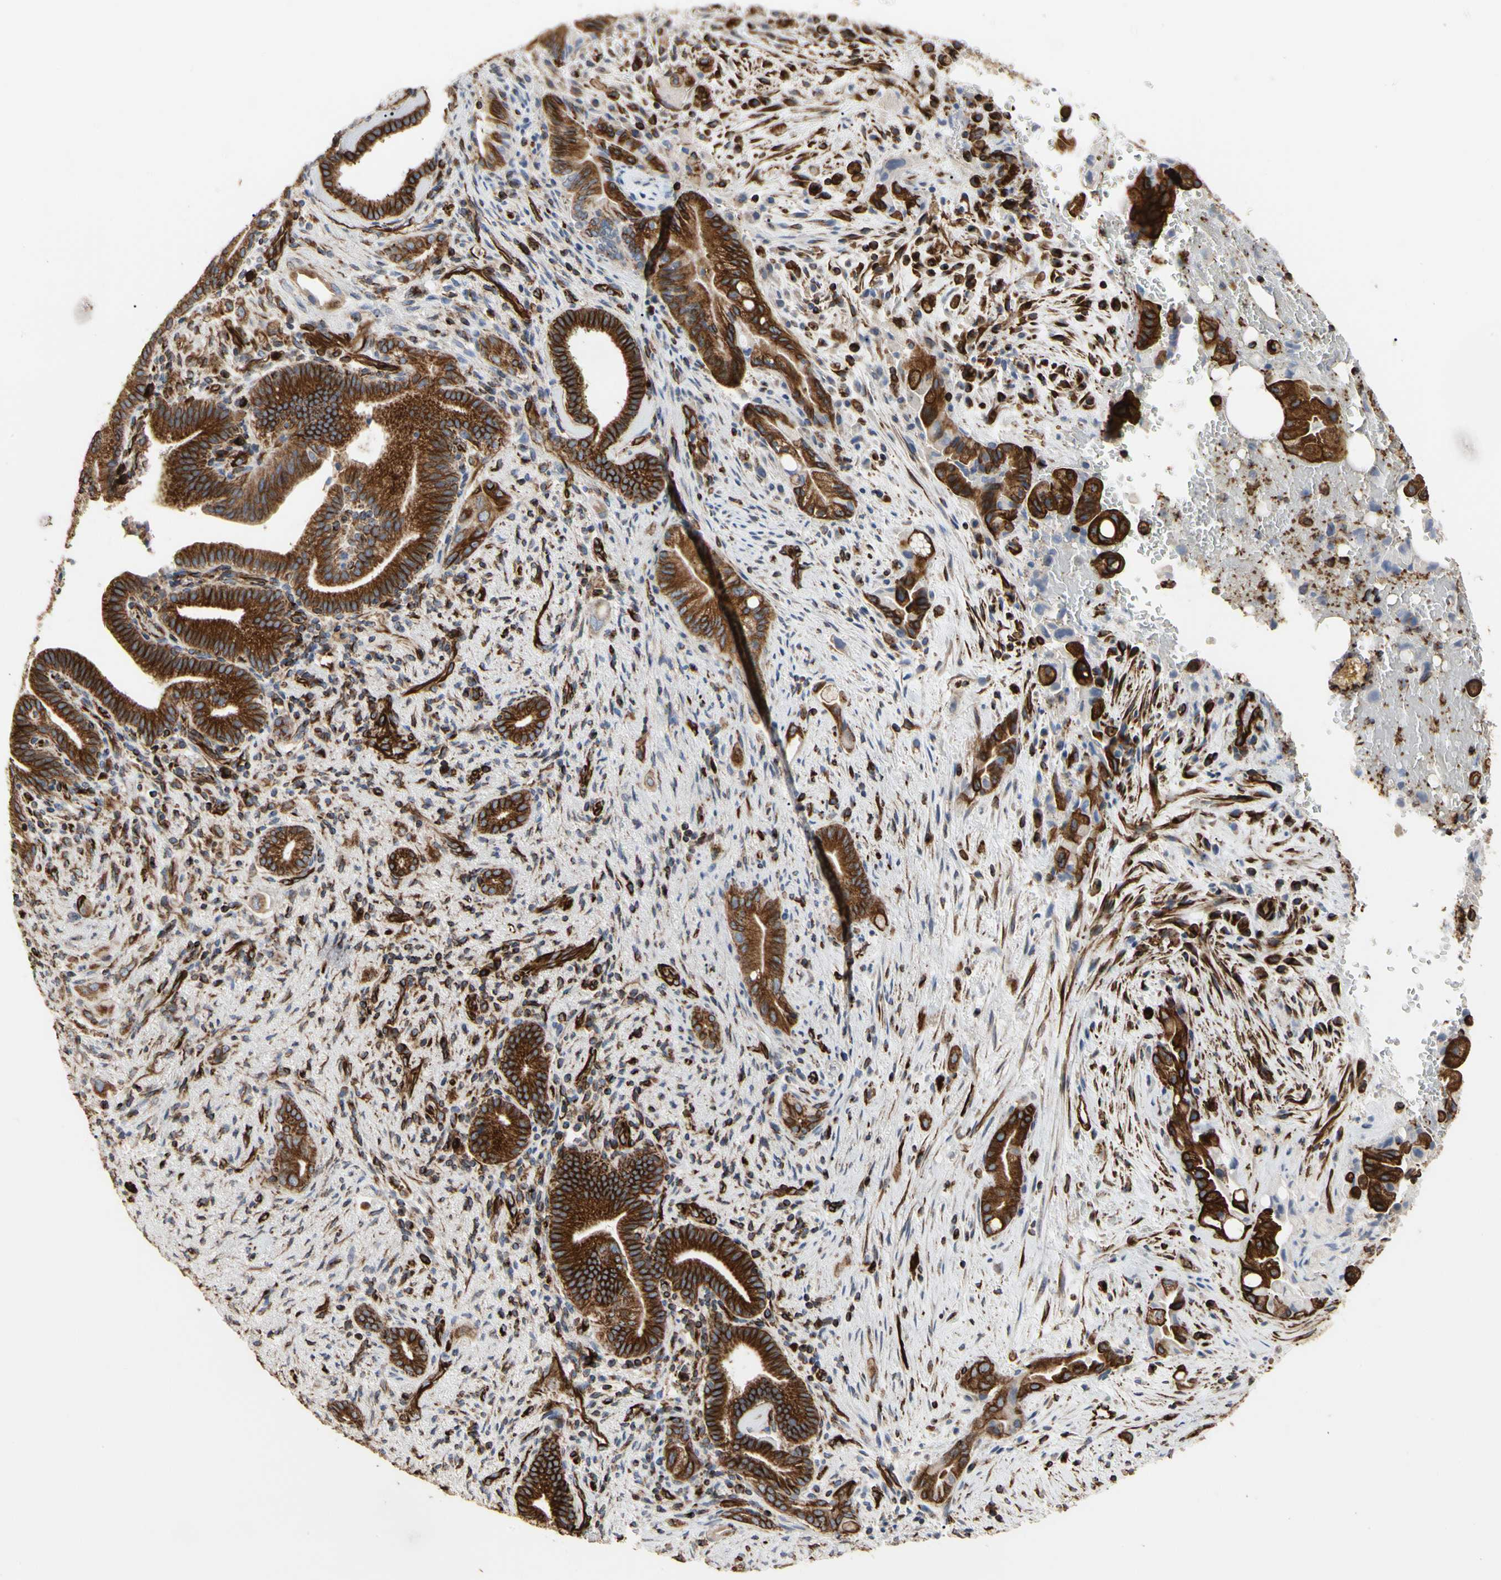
{"staining": {"intensity": "moderate", "quantity": ">75%", "location": "cytoplasmic/membranous"}, "tissue": "liver cancer", "cell_type": "Tumor cells", "image_type": "cancer", "snomed": [{"axis": "morphology", "description": "Cholangiocarcinoma"}, {"axis": "topography", "description": "Liver"}], "caption": "DAB (3,3'-diaminobenzidine) immunohistochemical staining of human liver cholangiocarcinoma shows moderate cytoplasmic/membranous protein staining in about >75% of tumor cells.", "gene": "TUBA1A", "patient": {"sex": "female", "age": 68}}